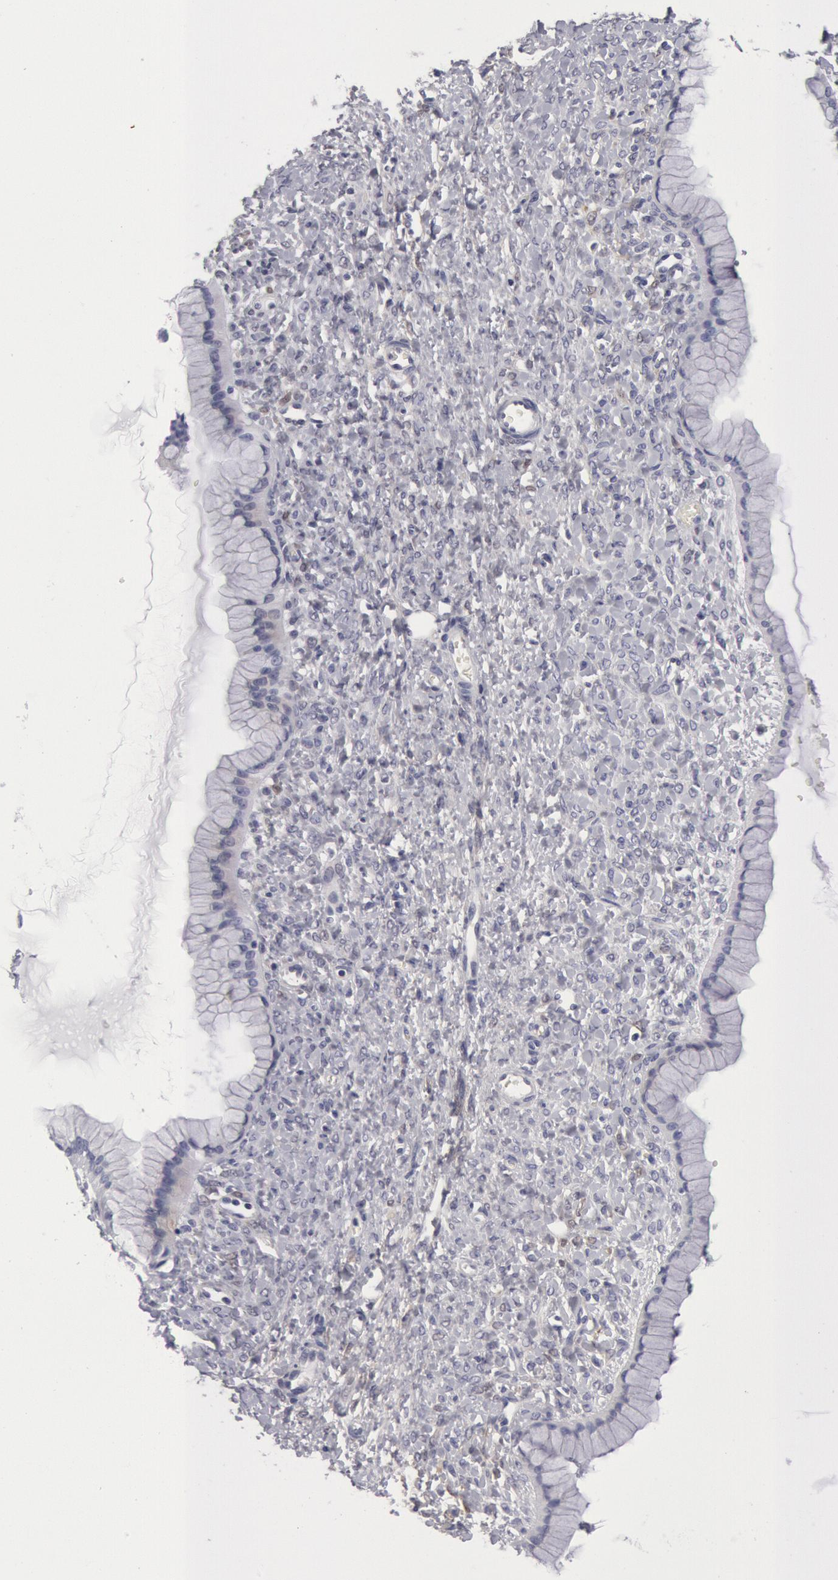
{"staining": {"intensity": "negative", "quantity": "none", "location": "none"}, "tissue": "ovarian cancer", "cell_type": "Tumor cells", "image_type": "cancer", "snomed": [{"axis": "morphology", "description": "Cystadenocarcinoma, mucinous, NOS"}, {"axis": "topography", "description": "Ovary"}], "caption": "High magnification brightfield microscopy of ovarian cancer (mucinous cystadenocarcinoma) stained with DAB (3,3'-diaminobenzidine) (brown) and counterstained with hematoxylin (blue): tumor cells show no significant positivity.", "gene": "FHL1", "patient": {"sex": "female", "age": 25}}